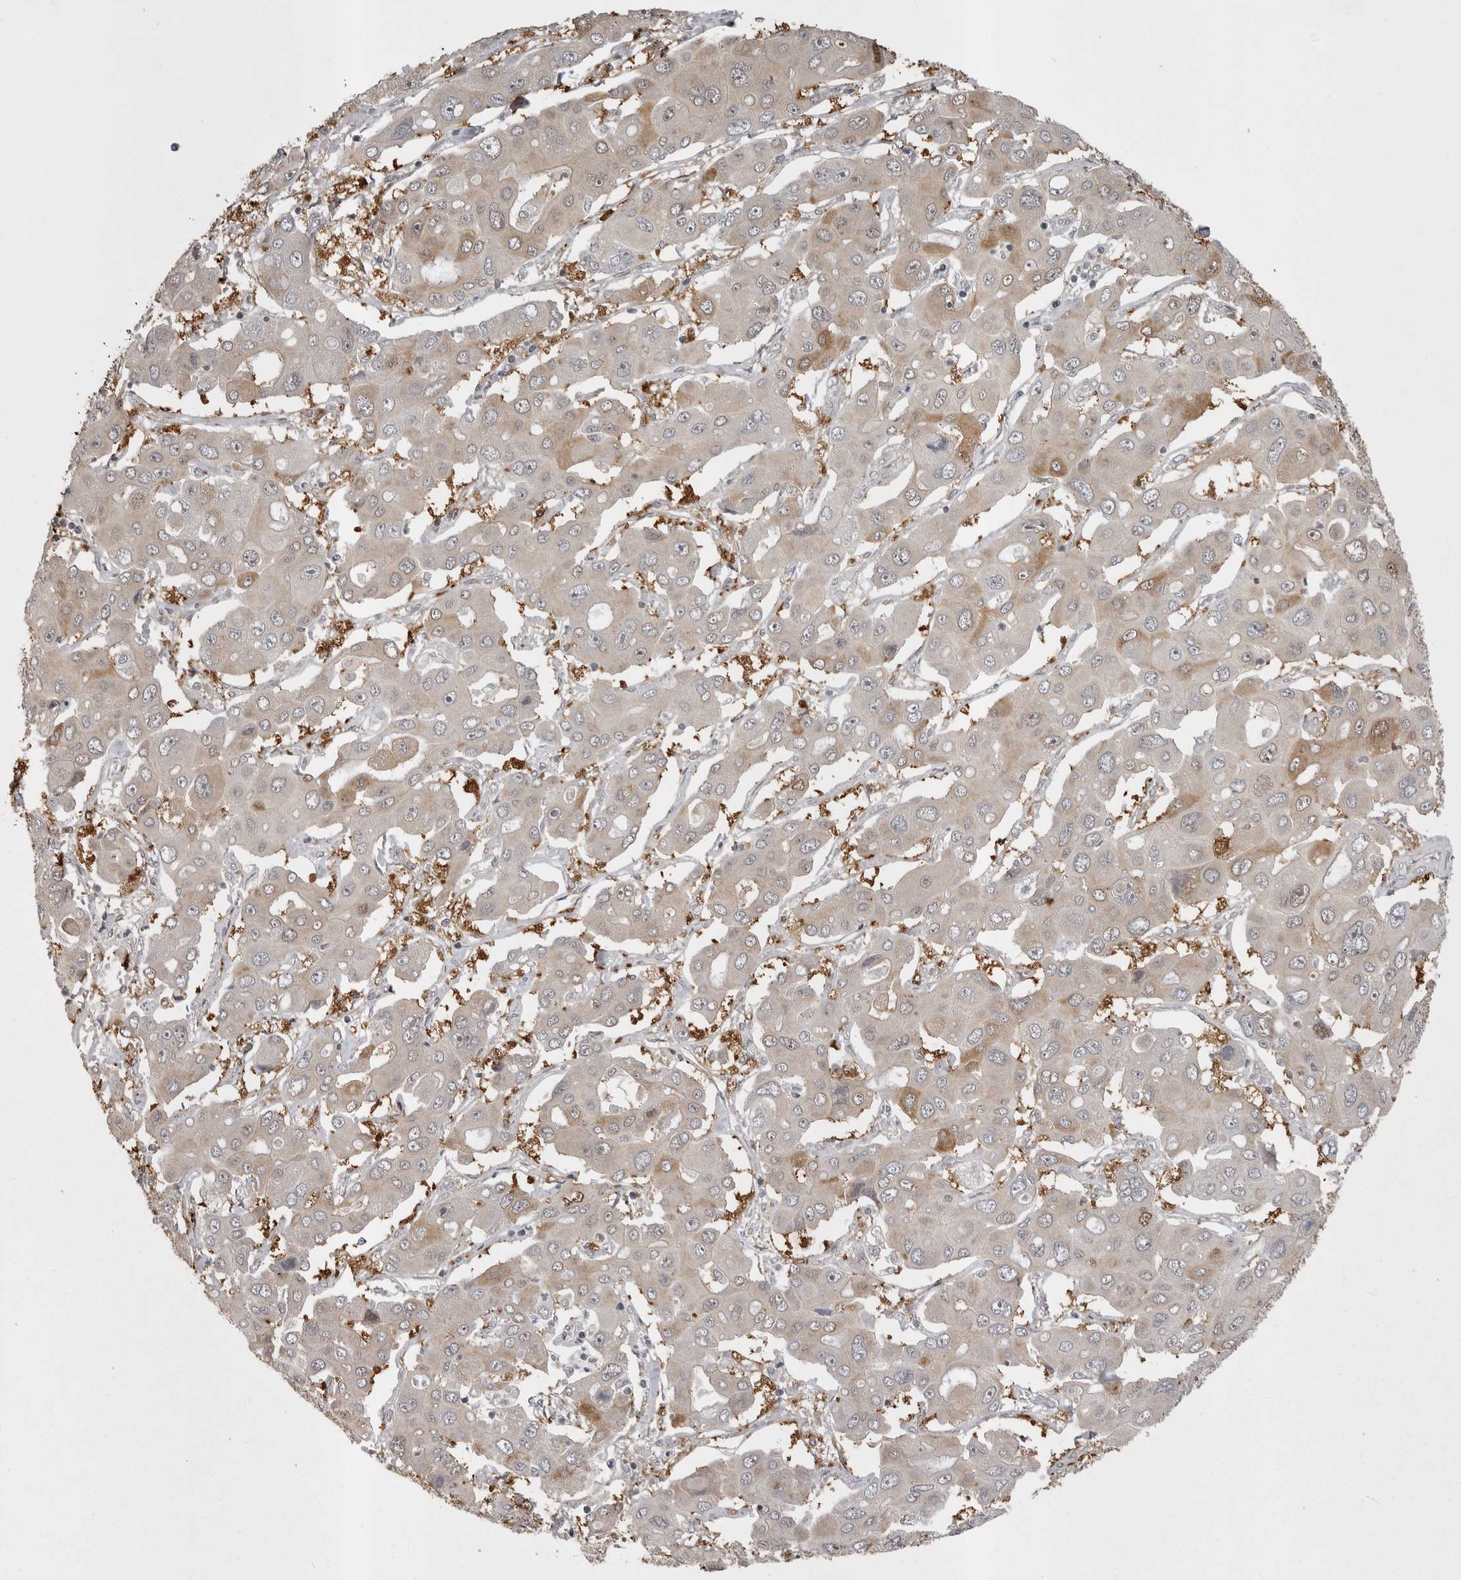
{"staining": {"intensity": "moderate", "quantity": "<25%", "location": "cytoplasmic/membranous"}, "tissue": "liver cancer", "cell_type": "Tumor cells", "image_type": "cancer", "snomed": [{"axis": "morphology", "description": "Cholangiocarcinoma"}, {"axis": "topography", "description": "Liver"}], "caption": "Tumor cells display low levels of moderate cytoplasmic/membranous positivity in approximately <25% of cells in human cholangiocarcinoma (liver). (DAB (3,3'-diaminobenzidine) IHC, brown staining for protein, blue staining for nuclei).", "gene": "SNX16", "patient": {"sex": "male", "age": 67}}